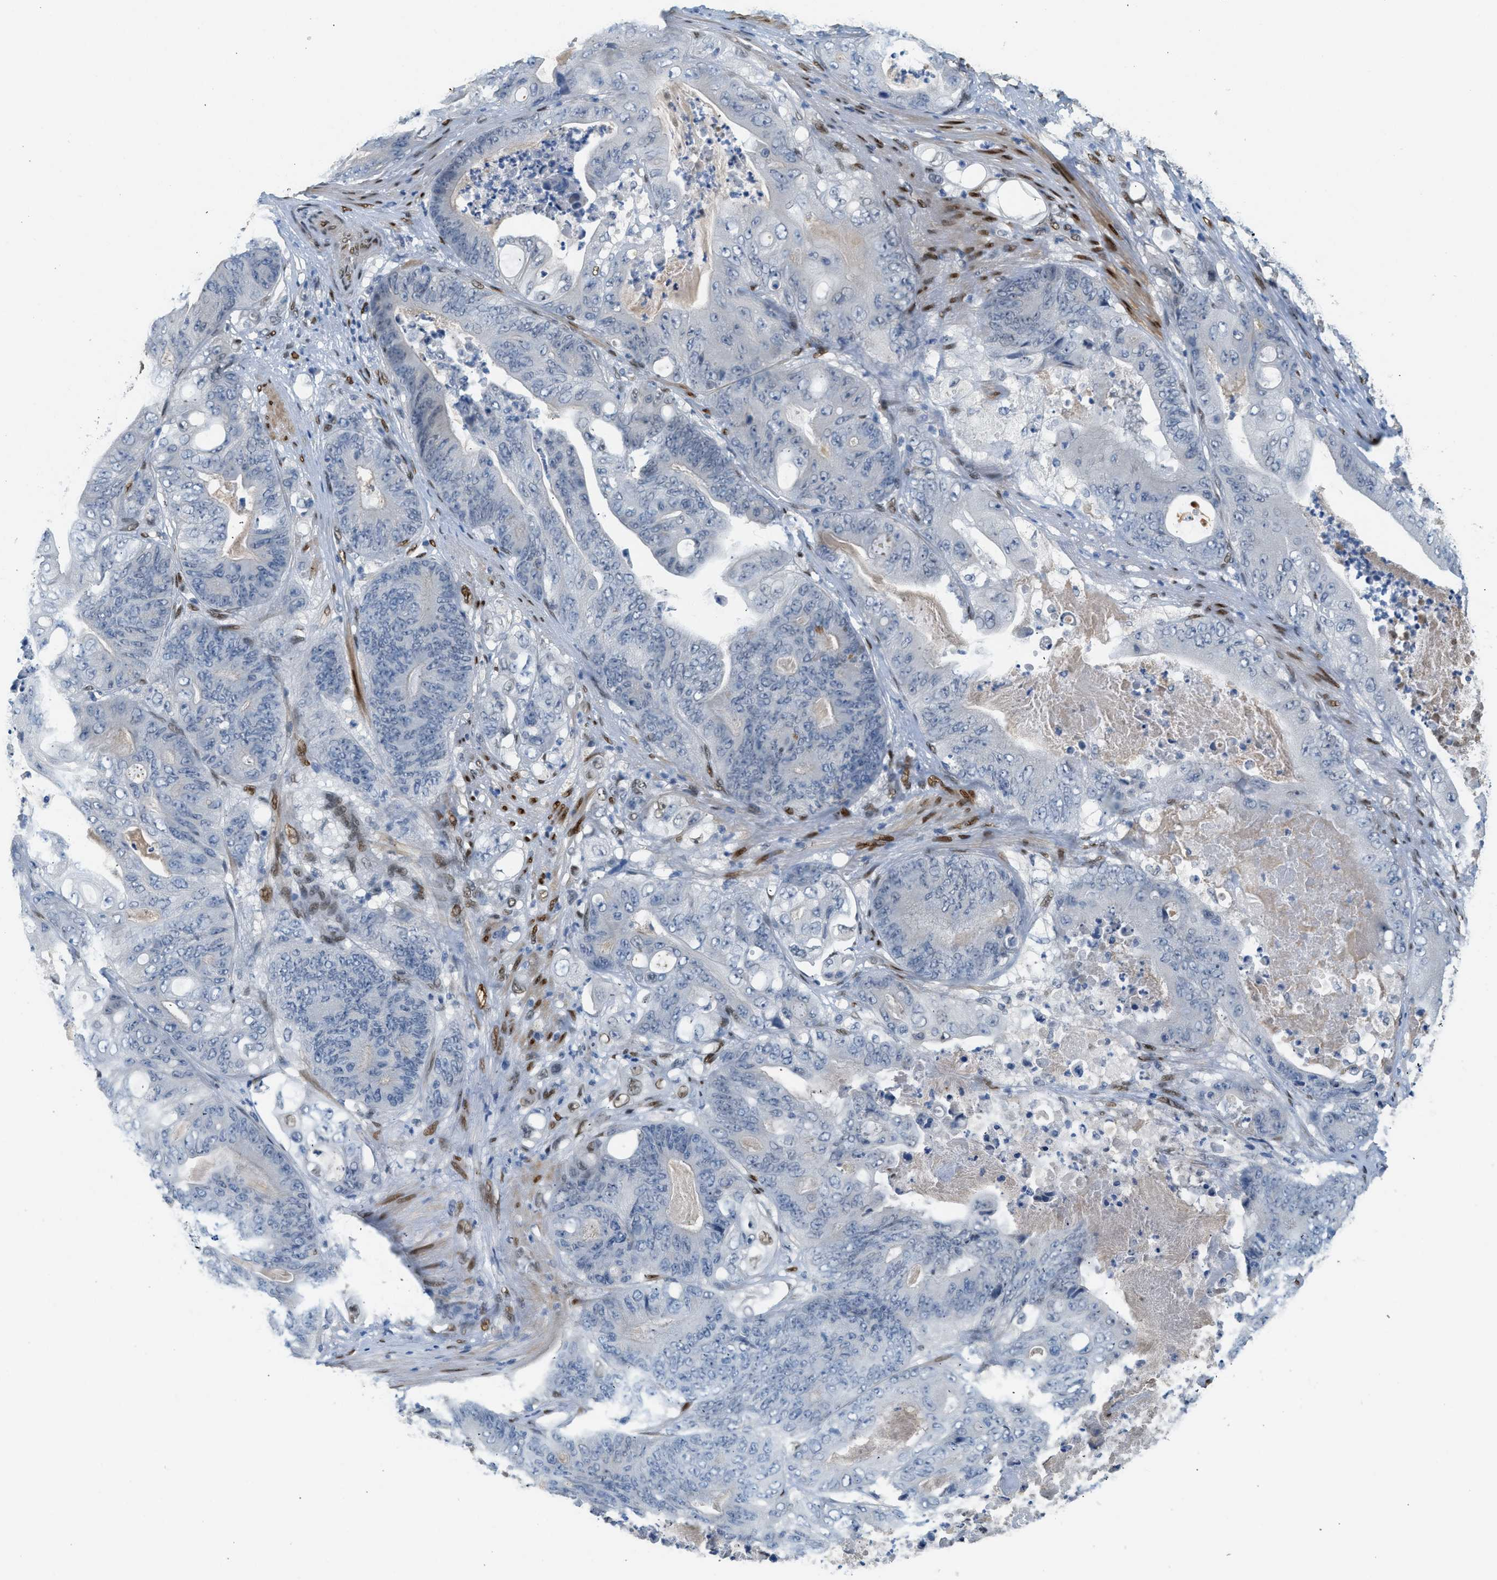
{"staining": {"intensity": "negative", "quantity": "none", "location": "none"}, "tissue": "stomach cancer", "cell_type": "Tumor cells", "image_type": "cancer", "snomed": [{"axis": "morphology", "description": "Adenocarcinoma, NOS"}, {"axis": "topography", "description": "Stomach"}], "caption": "A high-resolution histopathology image shows immunohistochemistry (IHC) staining of stomach cancer (adenocarcinoma), which reveals no significant positivity in tumor cells.", "gene": "ZBTB20", "patient": {"sex": "female", "age": 73}}